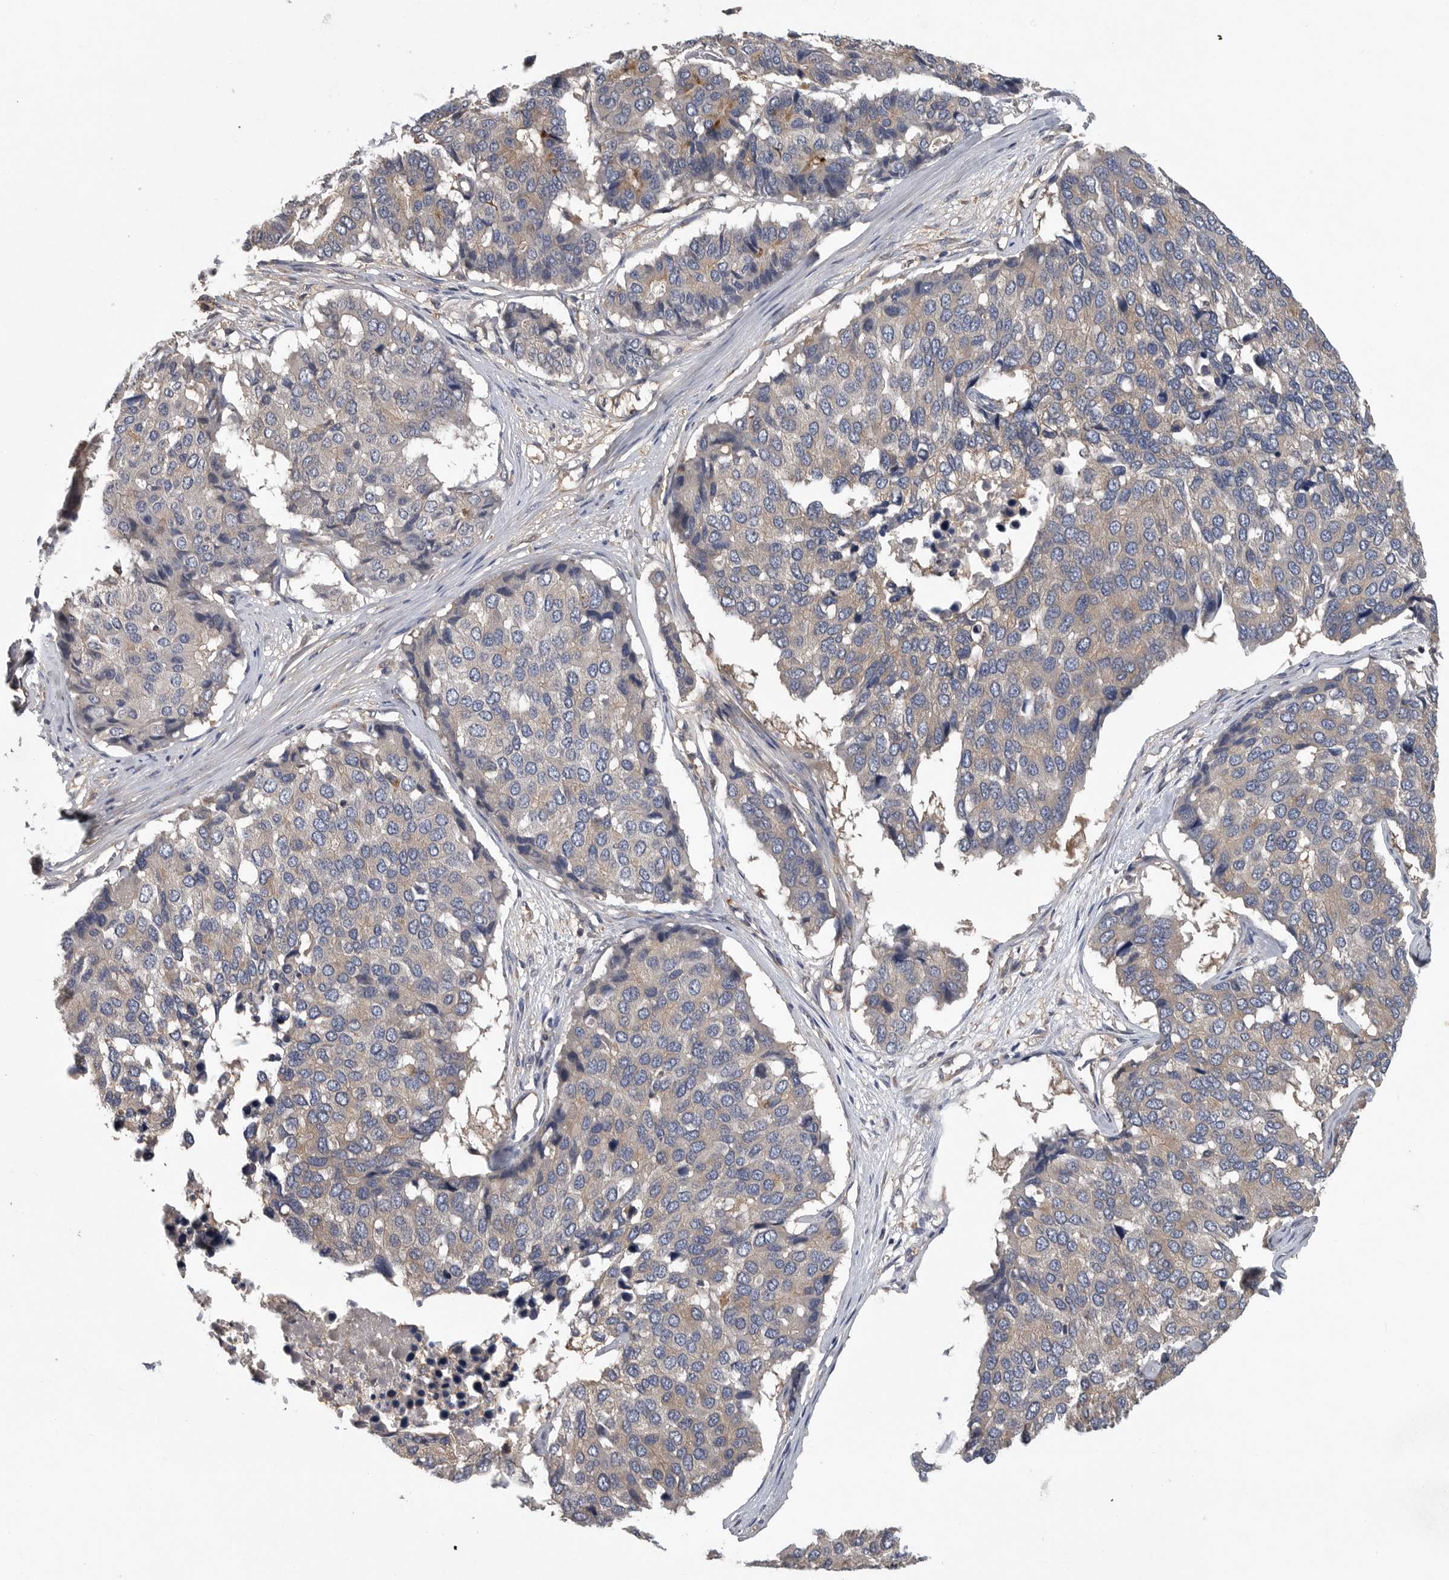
{"staining": {"intensity": "negative", "quantity": "none", "location": "none"}, "tissue": "pancreatic cancer", "cell_type": "Tumor cells", "image_type": "cancer", "snomed": [{"axis": "morphology", "description": "Adenocarcinoma, NOS"}, {"axis": "topography", "description": "Pancreas"}], "caption": "High magnification brightfield microscopy of pancreatic cancer (adenocarcinoma) stained with DAB (brown) and counterstained with hematoxylin (blue): tumor cells show no significant staining.", "gene": "OXR1", "patient": {"sex": "male", "age": 50}}